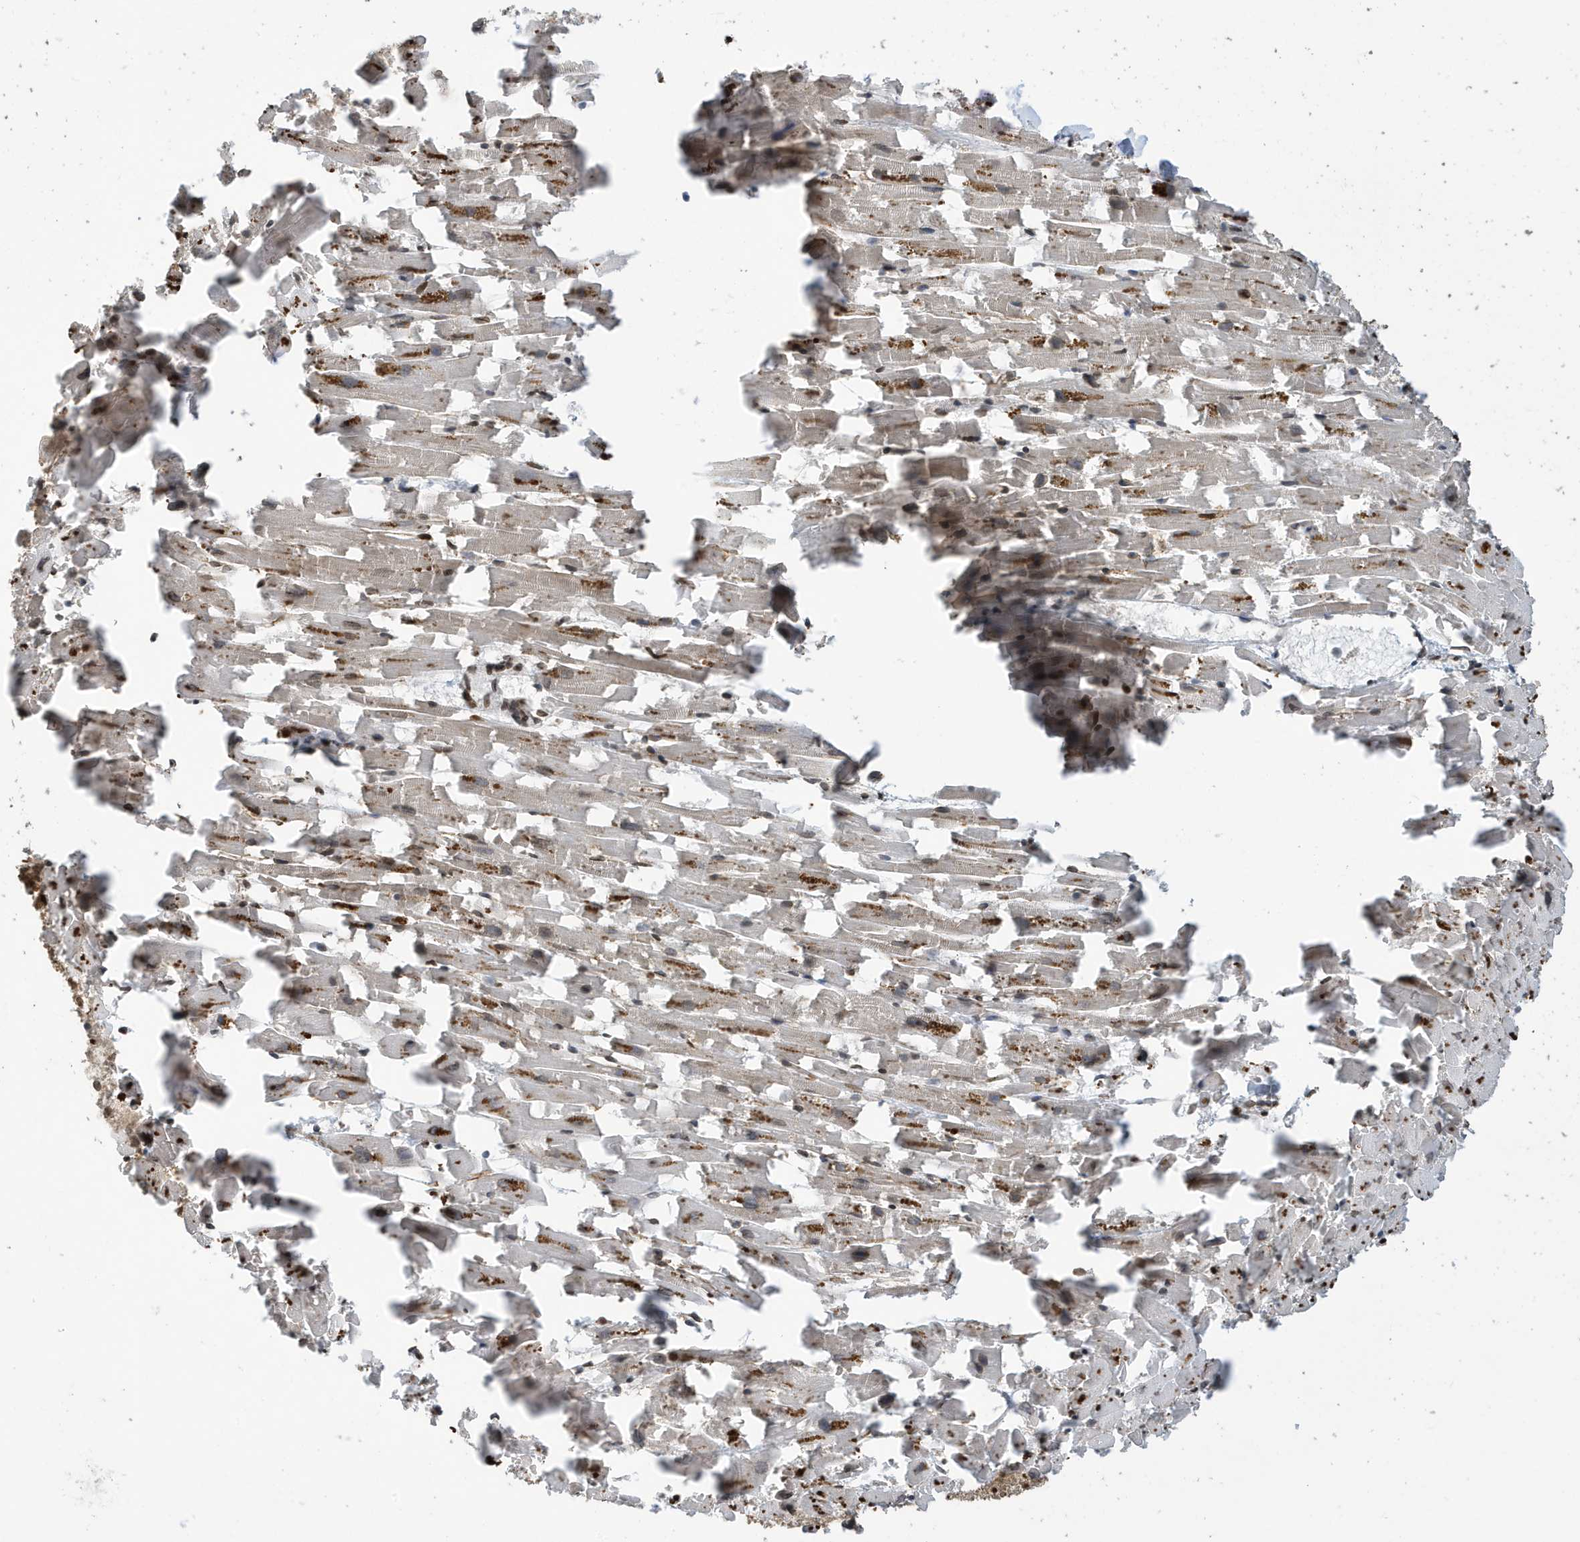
{"staining": {"intensity": "moderate", "quantity": "25%-75%", "location": "nuclear"}, "tissue": "heart muscle", "cell_type": "Cardiomyocytes", "image_type": "normal", "snomed": [{"axis": "morphology", "description": "Normal tissue, NOS"}, {"axis": "topography", "description": "Heart"}], "caption": "Heart muscle stained with immunohistochemistry displays moderate nuclear expression in about 25%-75% of cardiomyocytes.", "gene": "DUSP18", "patient": {"sex": "female", "age": 64}}